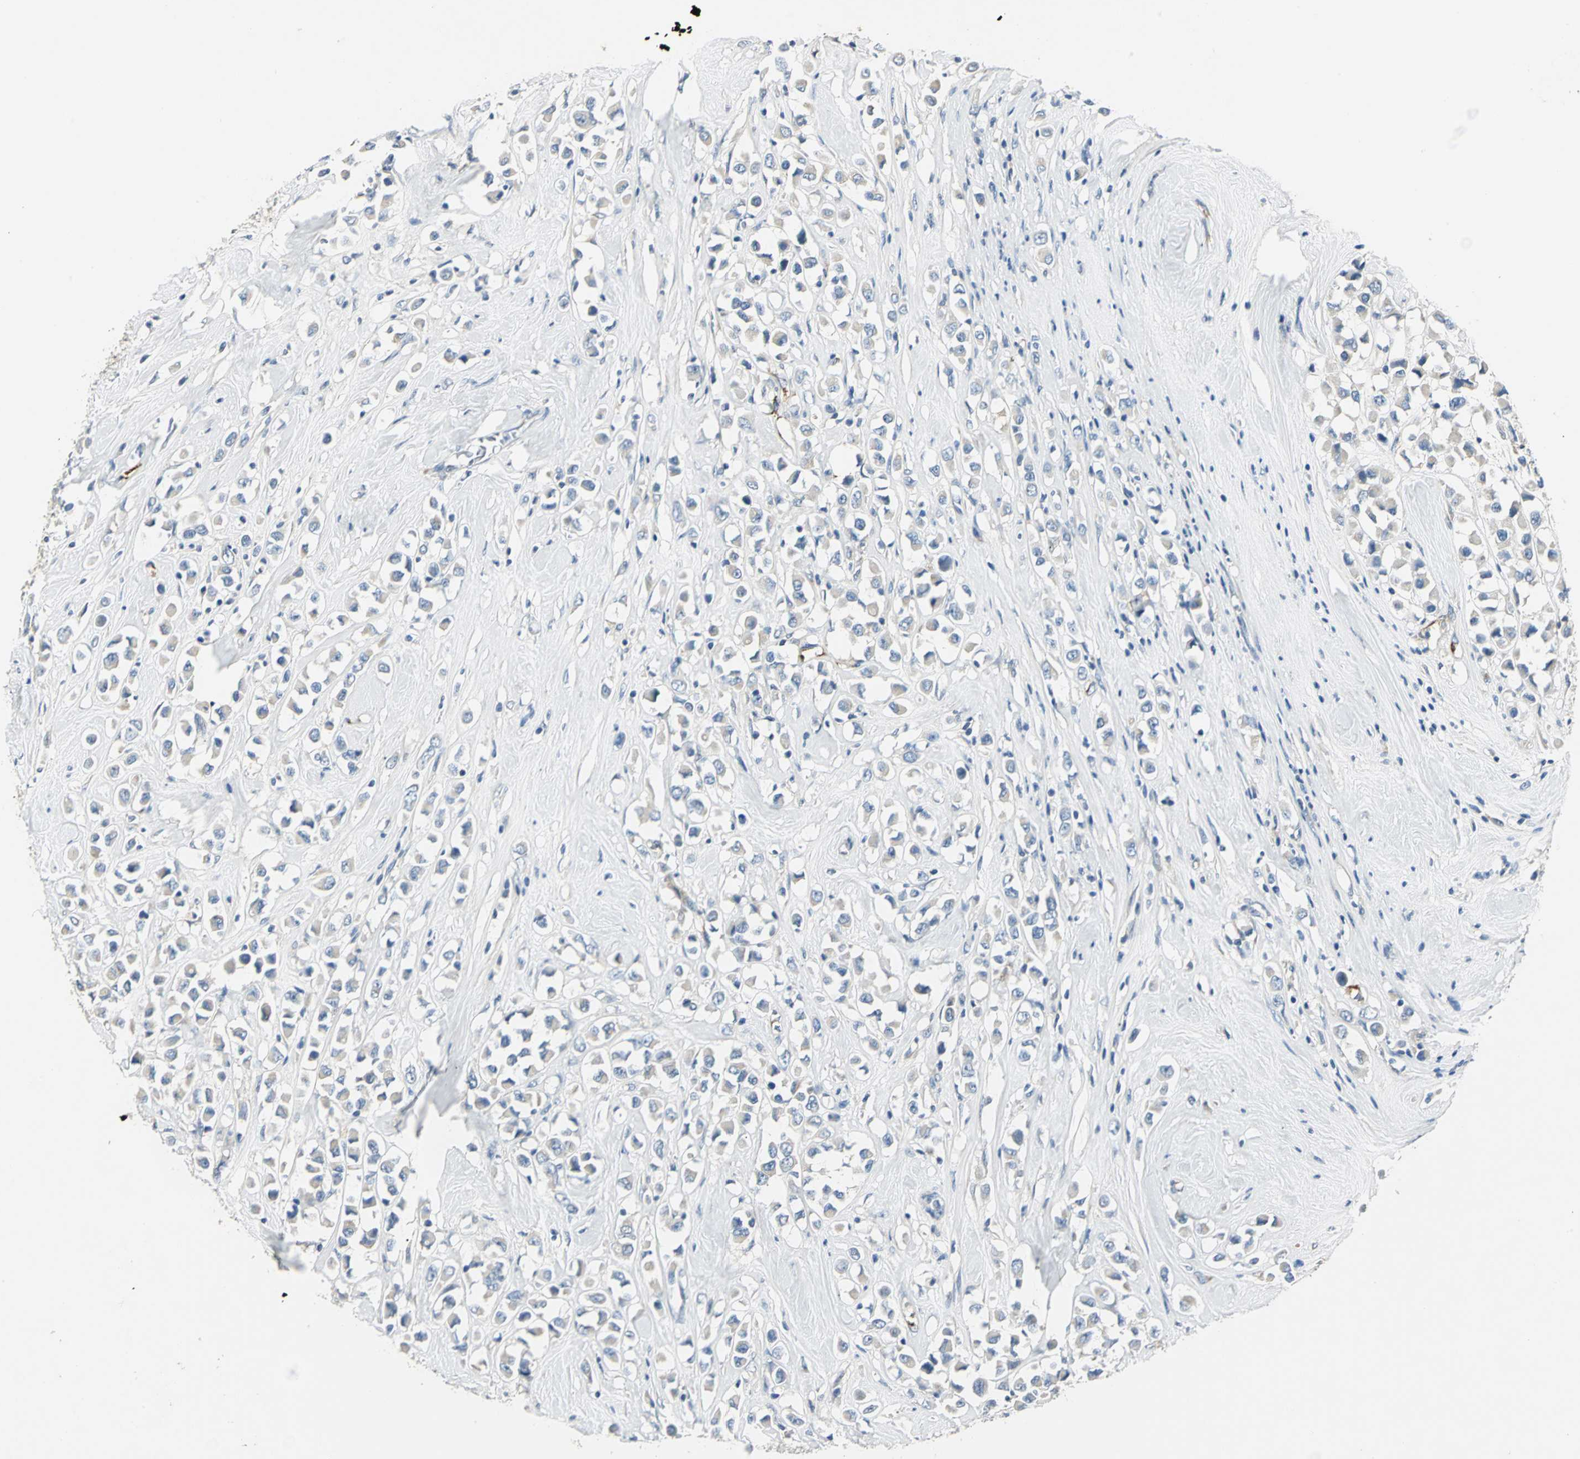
{"staining": {"intensity": "weak", "quantity": "<25%", "location": "cytoplasmic/membranous"}, "tissue": "breast cancer", "cell_type": "Tumor cells", "image_type": "cancer", "snomed": [{"axis": "morphology", "description": "Duct carcinoma"}, {"axis": "topography", "description": "Breast"}], "caption": "Histopathology image shows no protein staining in tumor cells of intraductal carcinoma (breast) tissue.", "gene": "B3GNT2", "patient": {"sex": "female", "age": 61}}